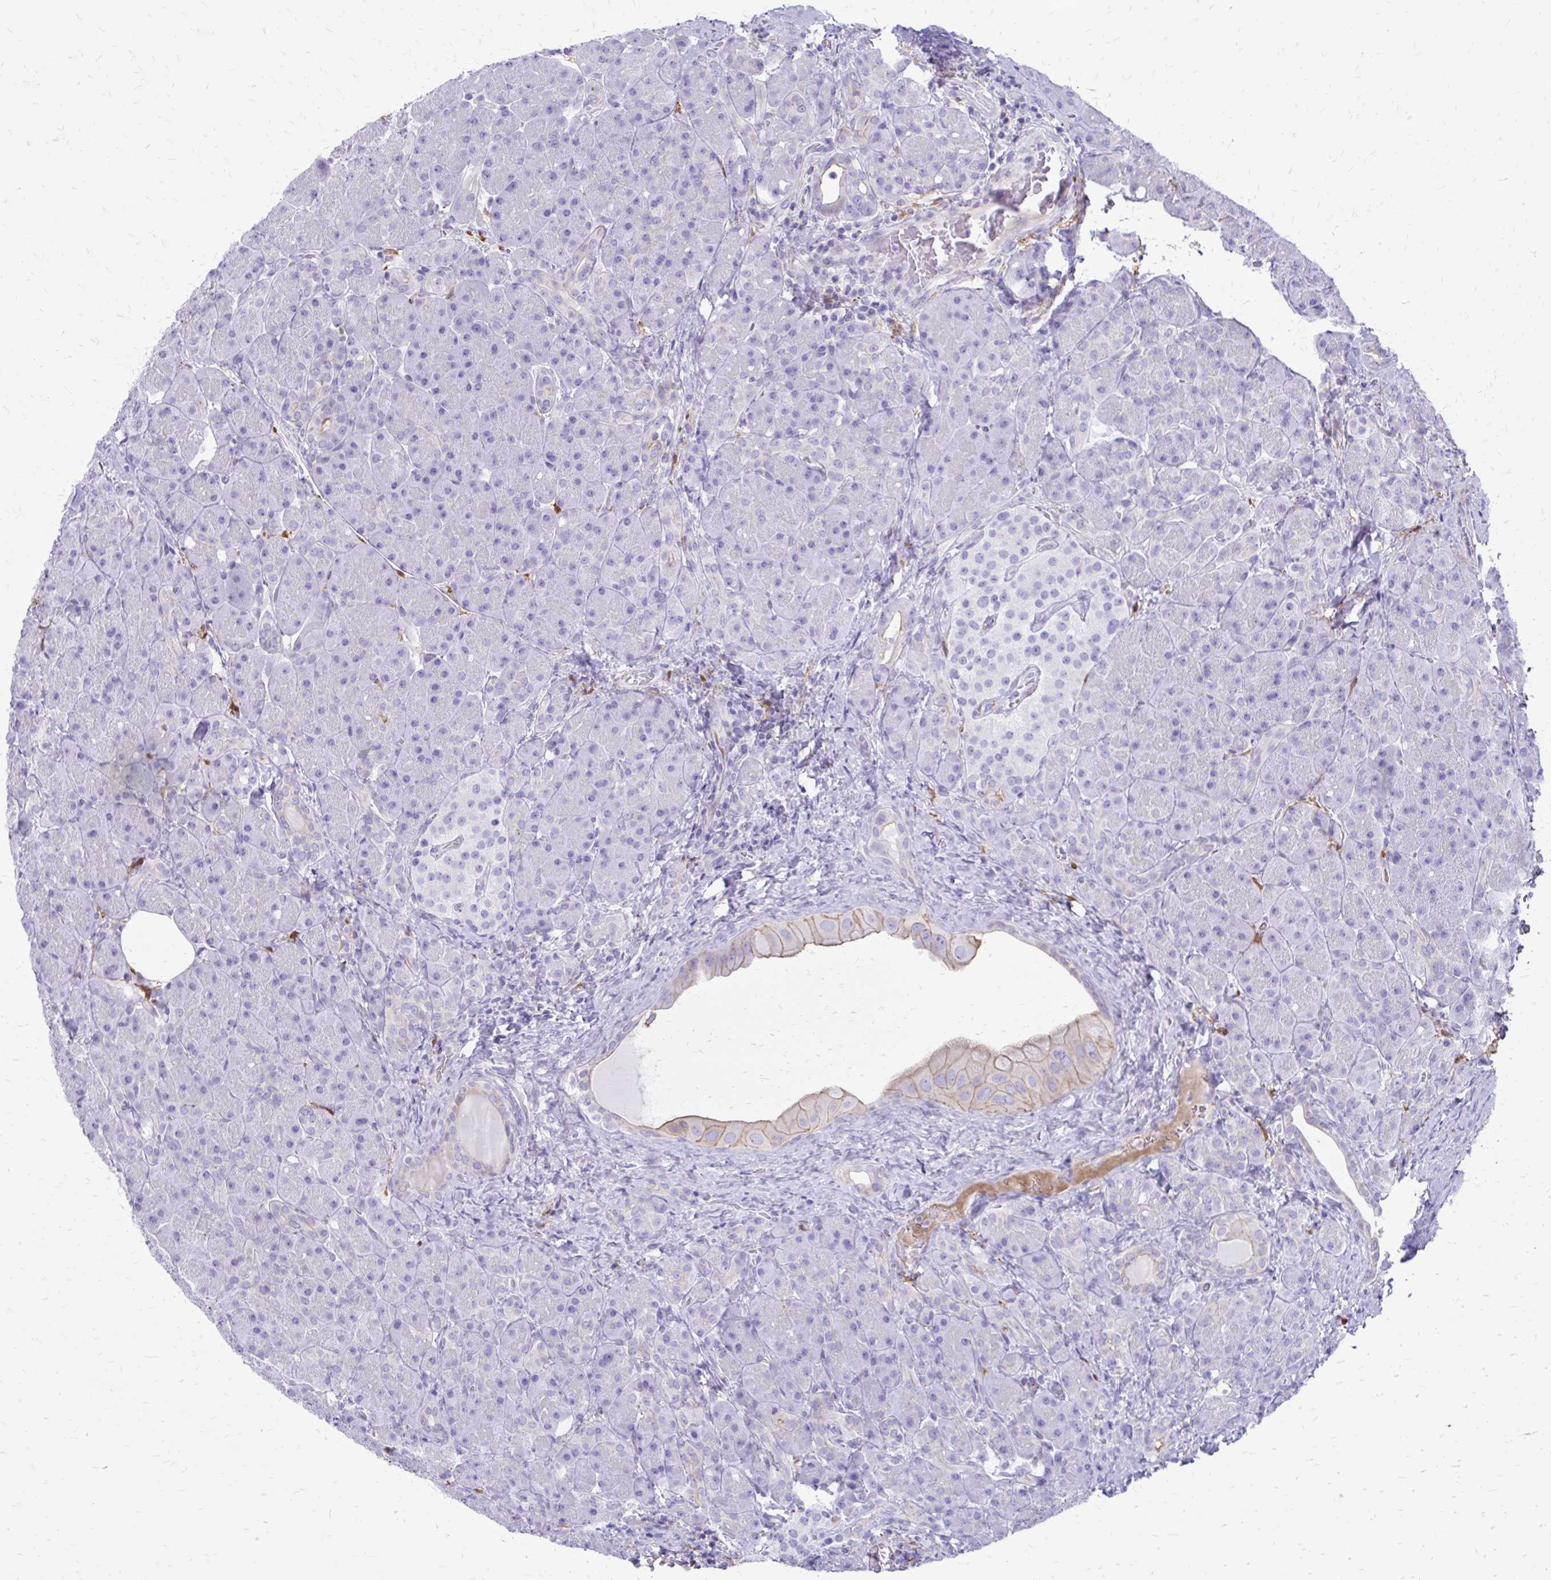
{"staining": {"intensity": "negative", "quantity": "none", "location": "none"}, "tissue": "pancreas", "cell_type": "Exocrine glandular cells", "image_type": "normal", "snomed": [{"axis": "morphology", "description": "Normal tissue, NOS"}, {"axis": "topography", "description": "Pancreas"}], "caption": "Immunohistochemistry (IHC) micrograph of normal pancreas: human pancreas stained with DAB (3,3'-diaminobenzidine) demonstrates no significant protein positivity in exocrine glandular cells.", "gene": "SIGLEC11", "patient": {"sex": "male", "age": 55}}